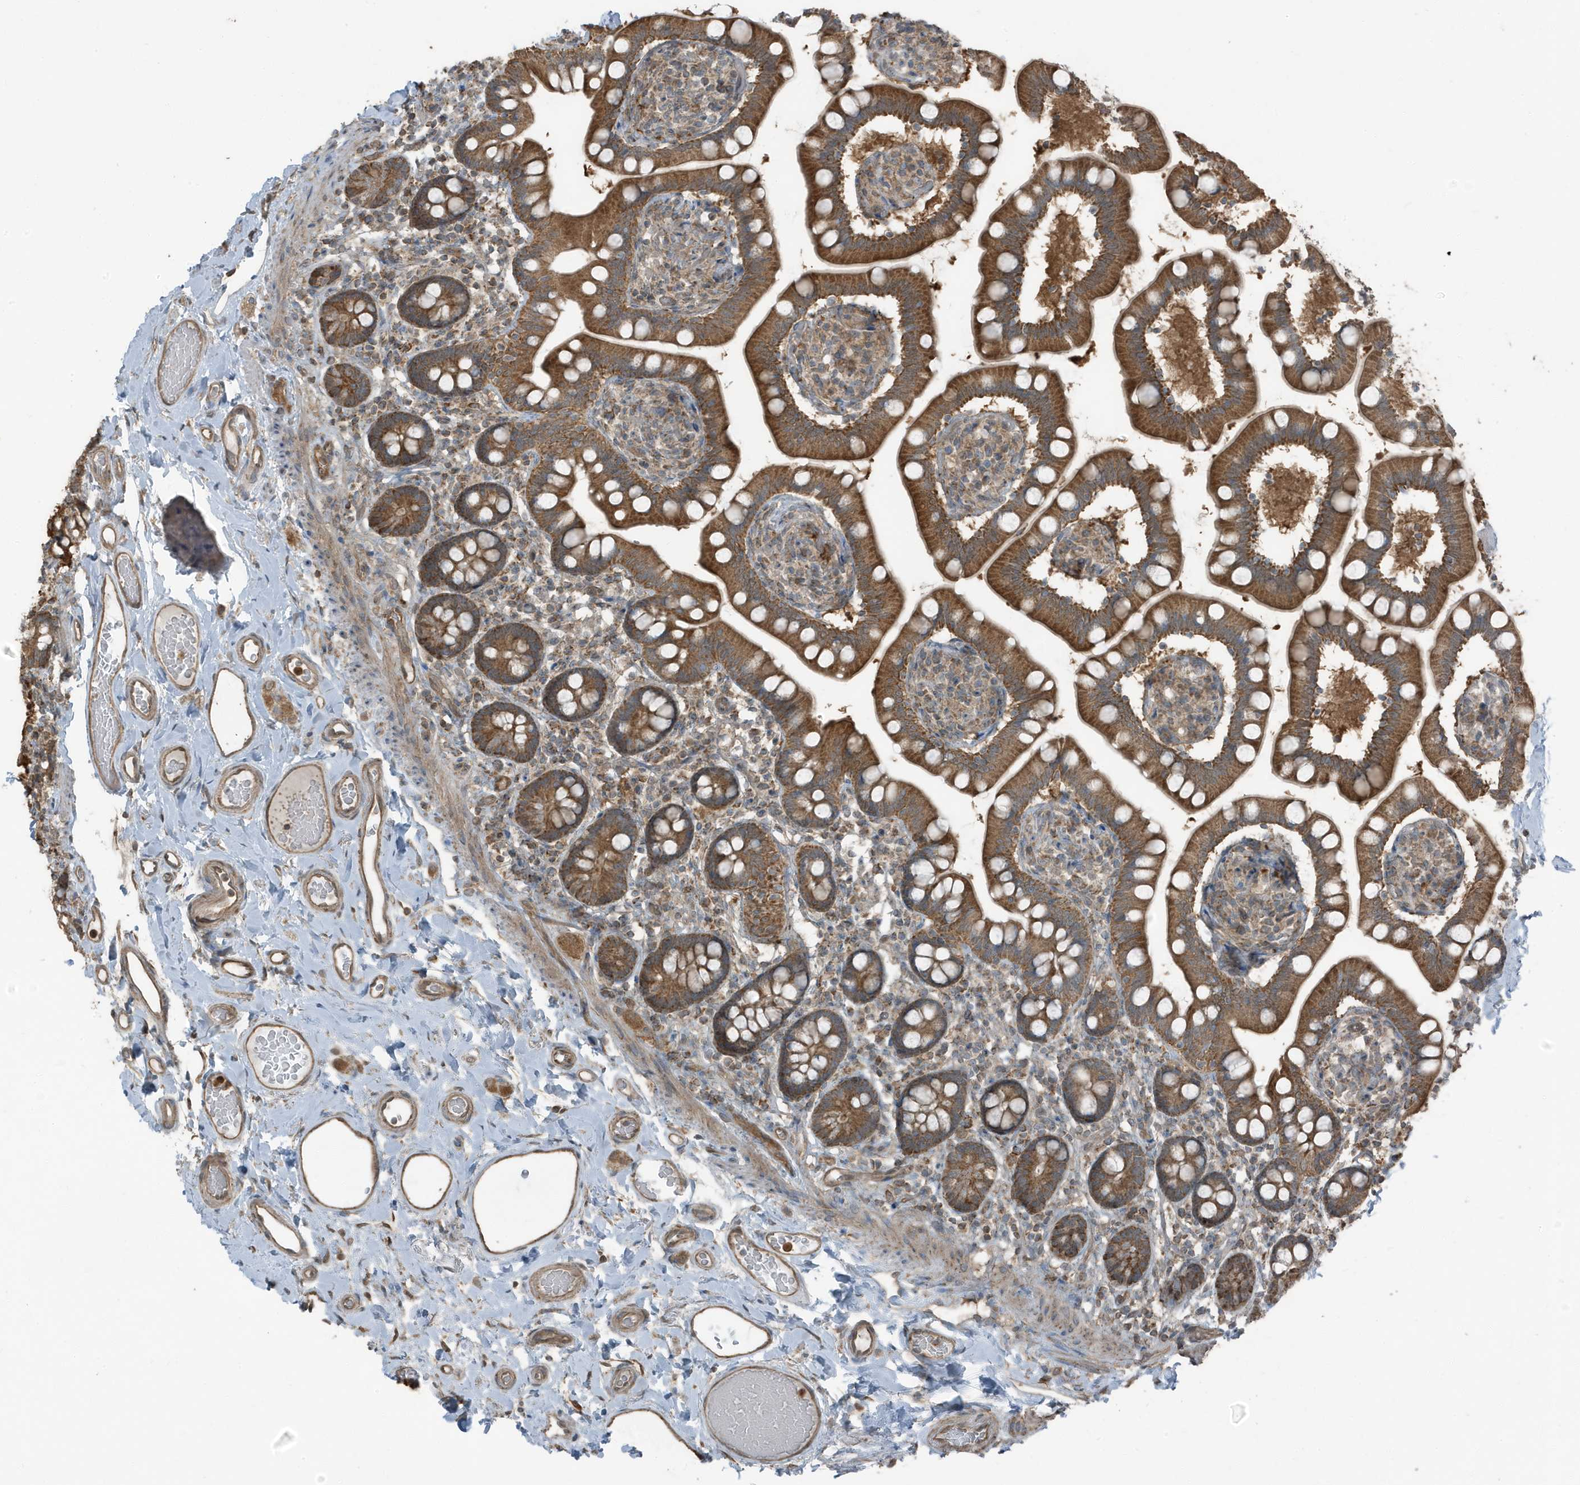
{"staining": {"intensity": "strong", "quantity": ">75%", "location": "cytoplasmic/membranous"}, "tissue": "small intestine", "cell_type": "Glandular cells", "image_type": "normal", "snomed": [{"axis": "morphology", "description": "Normal tissue, NOS"}, {"axis": "topography", "description": "Small intestine"}], "caption": "Immunohistochemical staining of unremarkable small intestine reveals high levels of strong cytoplasmic/membranous staining in about >75% of glandular cells.", "gene": "AZI2", "patient": {"sex": "female", "age": 64}}